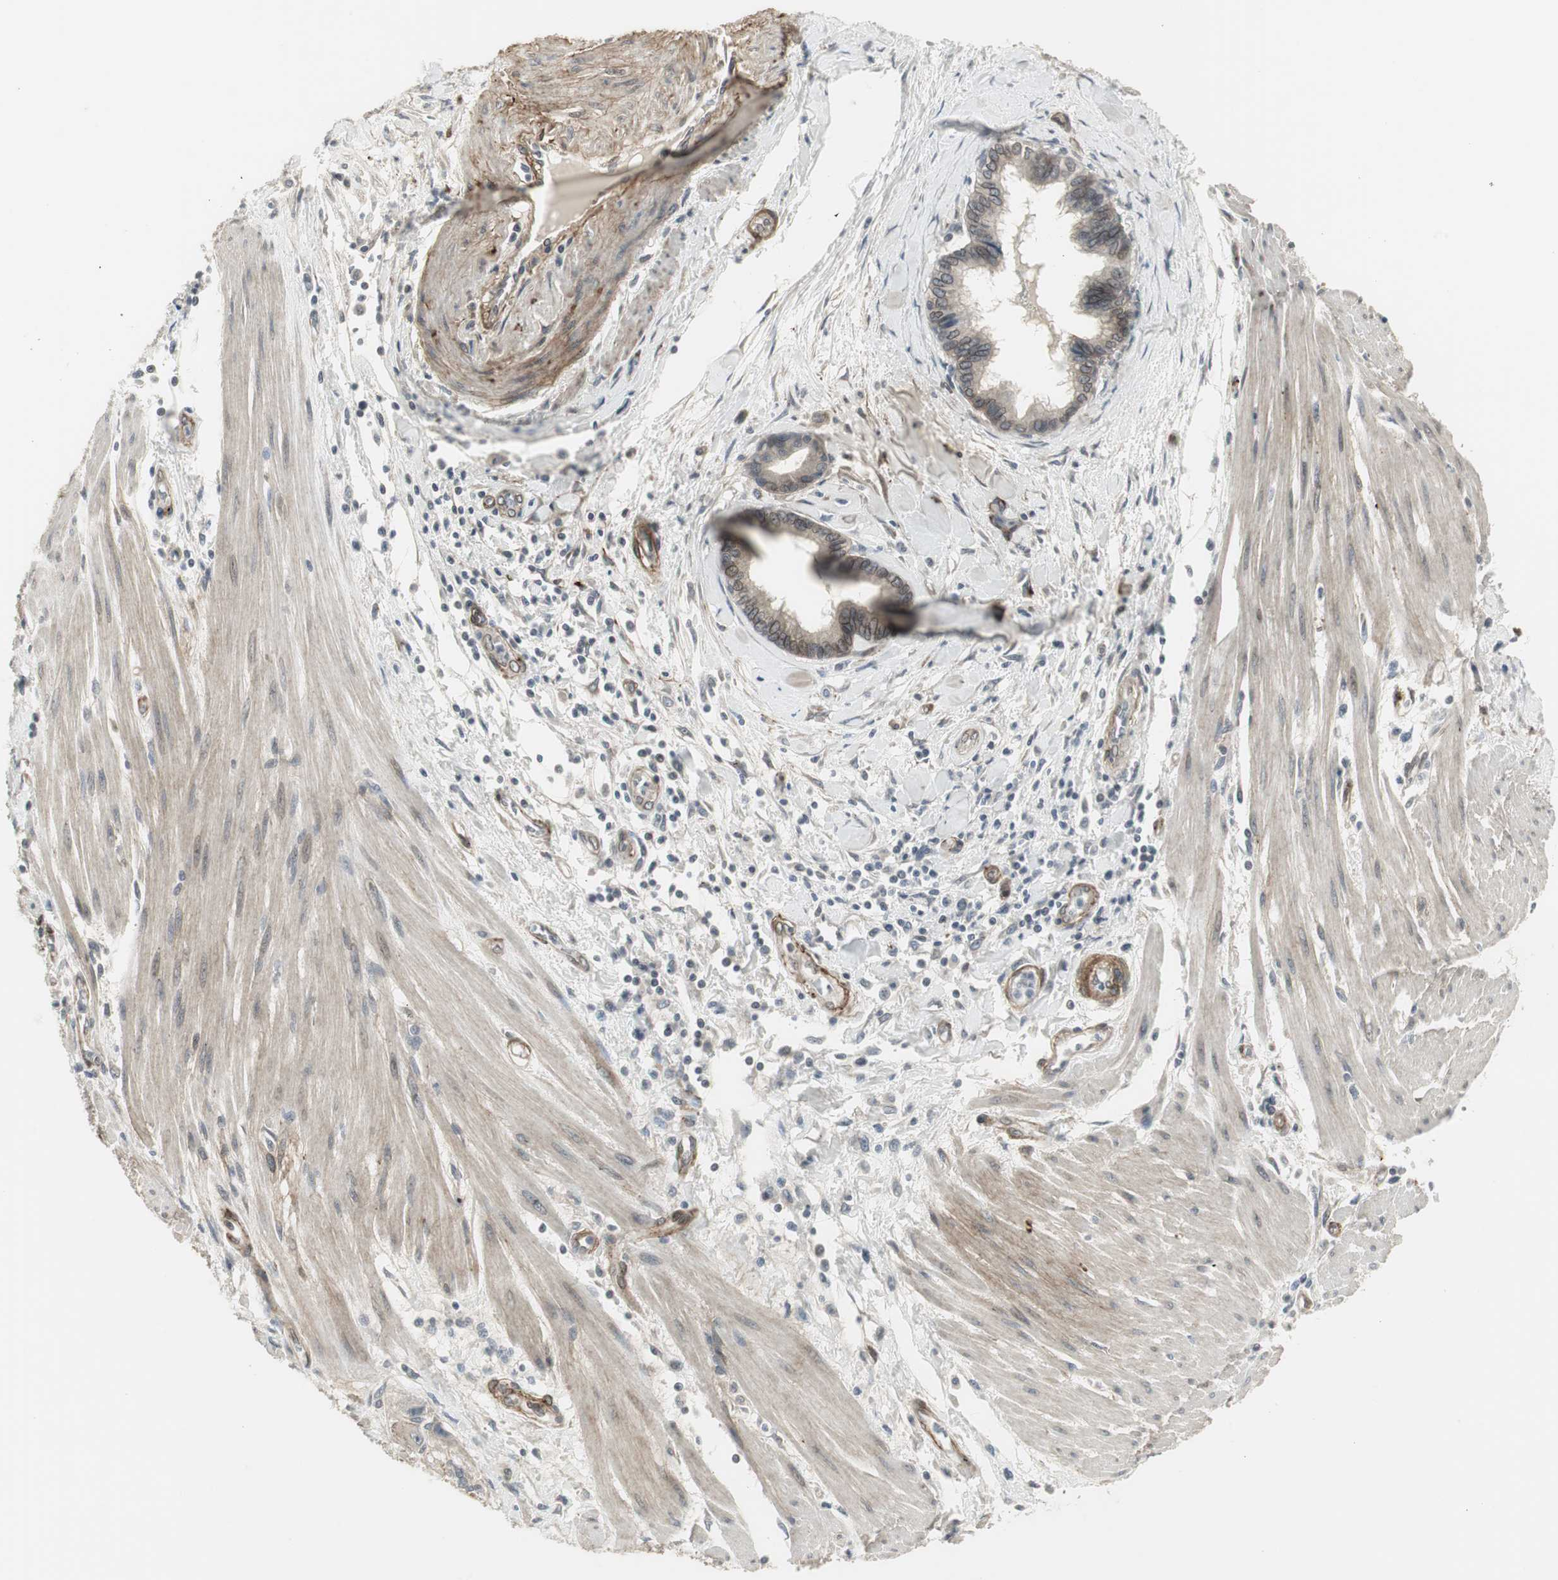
{"staining": {"intensity": "weak", "quantity": "25%-75%", "location": "cytoplasmic/membranous,nuclear"}, "tissue": "pancreatic cancer", "cell_type": "Tumor cells", "image_type": "cancer", "snomed": [{"axis": "morphology", "description": "Adenocarcinoma, NOS"}, {"axis": "topography", "description": "Pancreas"}], "caption": "Pancreatic cancer (adenocarcinoma) tissue exhibits weak cytoplasmic/membranous and nuclear positivity in about 25%-75% of tumor cells", "gene": "SCYL3", "patient": {"sex": "female", "age": 64}}